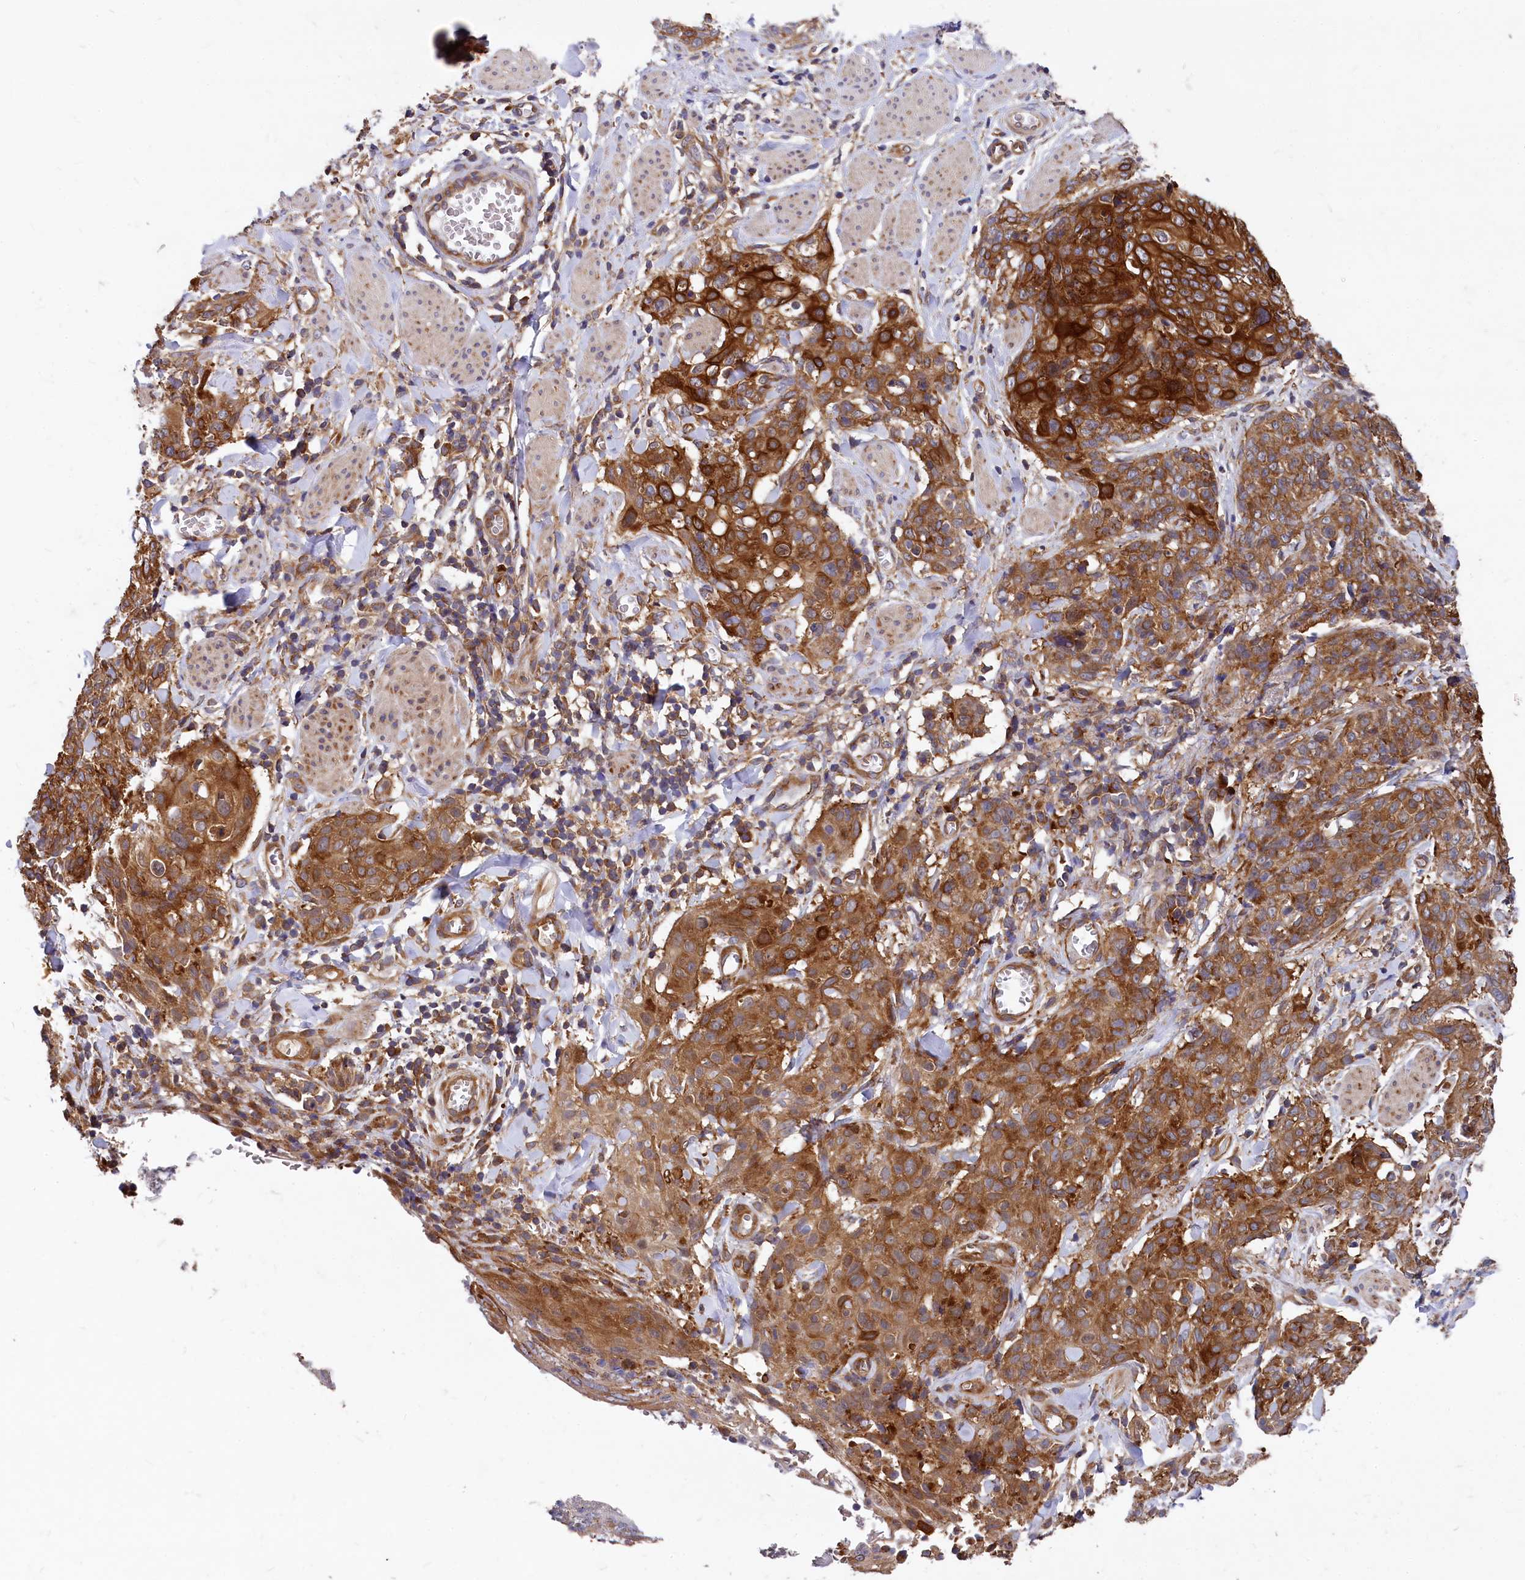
{"staining": {"intensity": "strong", "quantity": ">75%", "location": "cytoplasmic/membranous"}, "tissue": "skin cancer", "cell_type": "Tumor cells", "image_type": "cancer", "snomed": [{"axis": "morphology", "description": "Squamous cell carcinoma, NOS"}, {"axis": "topography", "description": "Skin"}, {"axis": "topography", "description": "Vulva"}], "caption": "Protein expression by immunohistochemistry (IHC) exhibits strong cytoplasmic/membranous positivity in about >75% of tumor cells in skin squamous cell carcinoma.", "gene": "EIF2B2", "patient": {"sex": "female", "age": 85}}